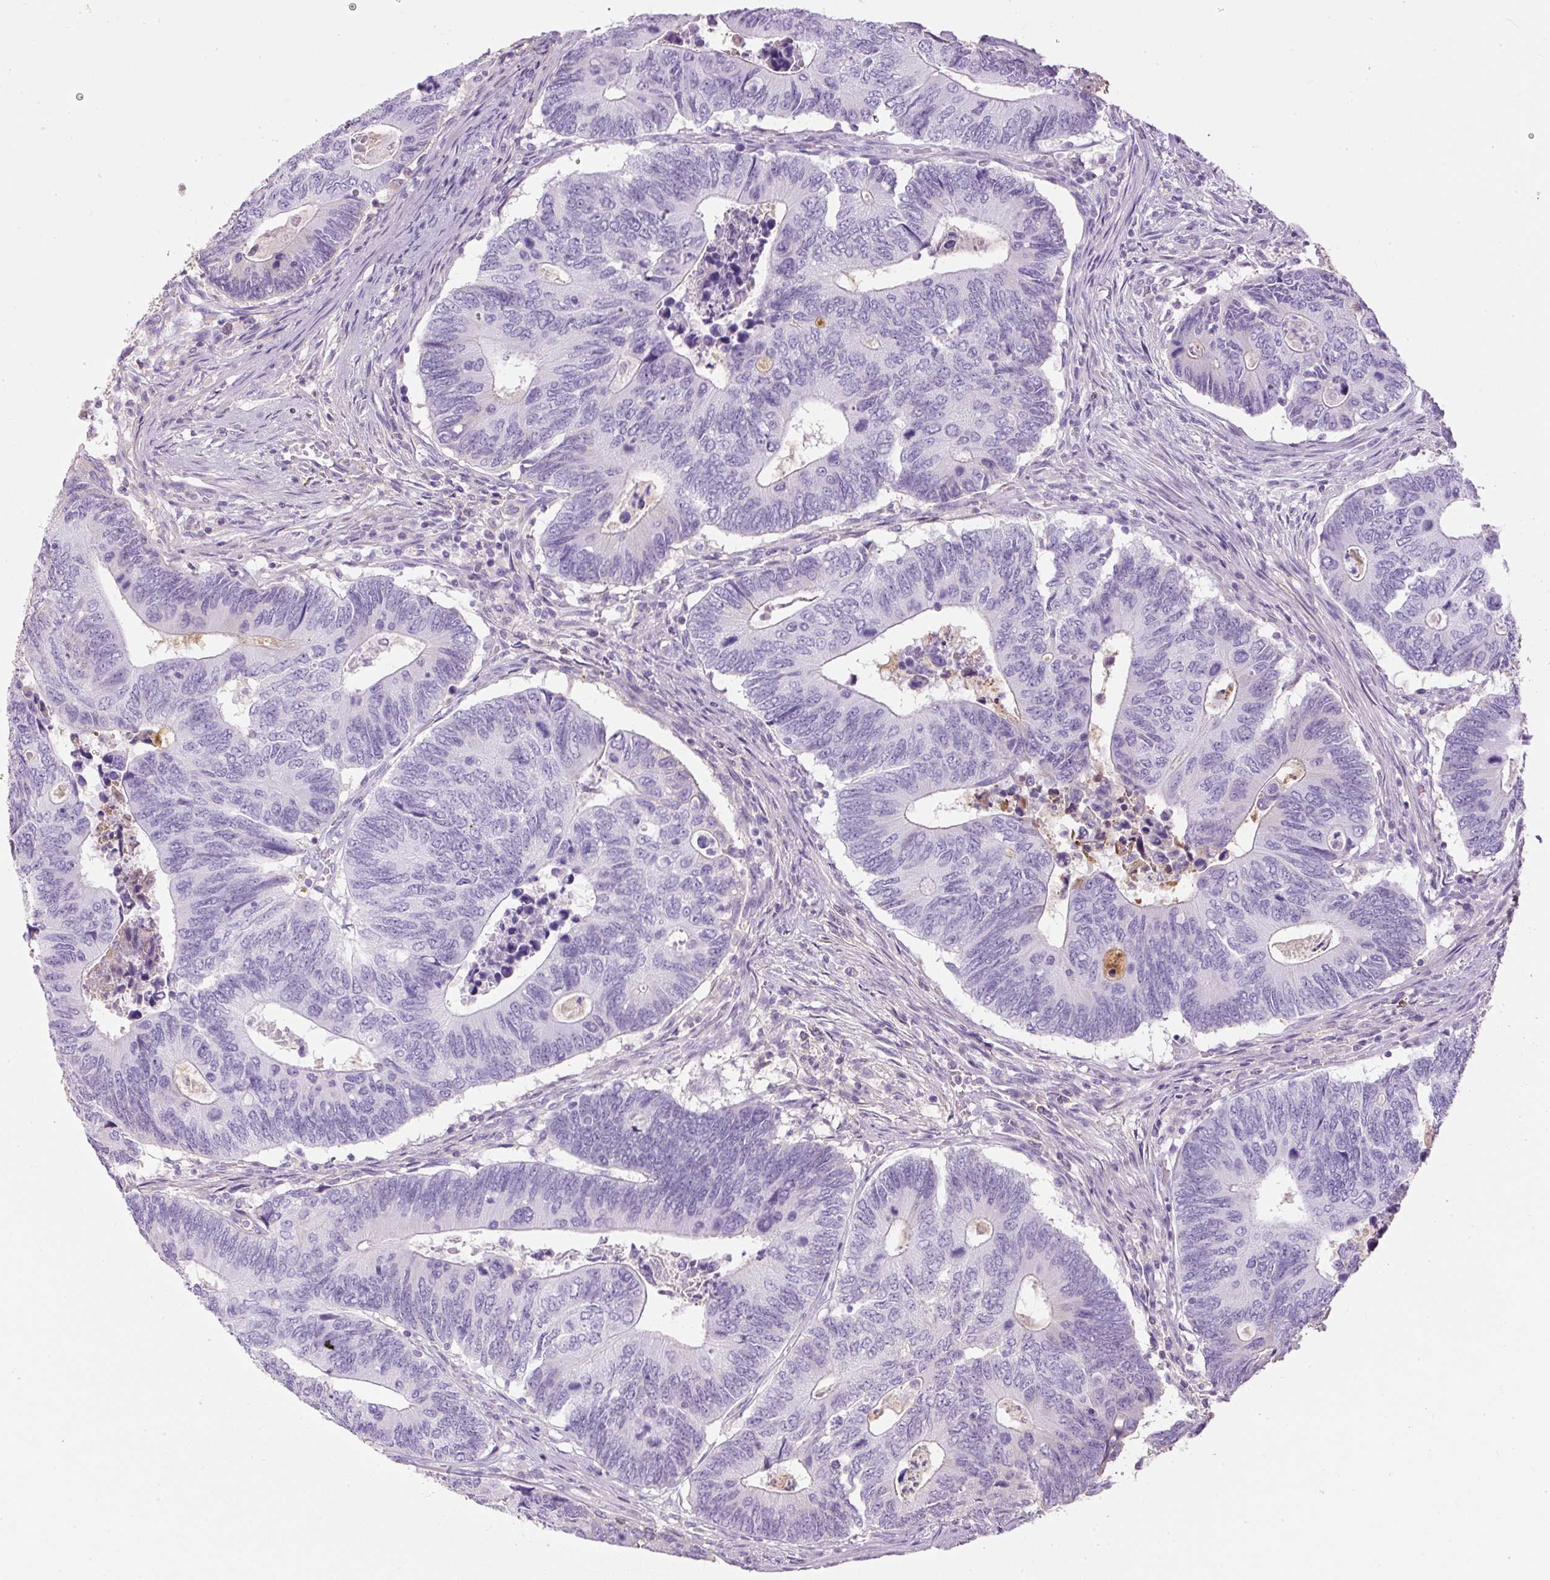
{"staining": {"intensity": "negative", "quantity": "none", "location": "none"}, "tissue": "colorectal cancer", "cell_type": "Tumor cells", "image_type": "cancer", "snomed": [{"axis": "morphology", "description": "Adenocarcinoma, NOS"}, {"axis": "topography", "description": "Colon"}], "caption": "Tumor cells are negative for protein expression in human colorectal cancer (adenocarcinoma).", "gene": "APOA1", "patient": {"sex": "male", "age": 87}}